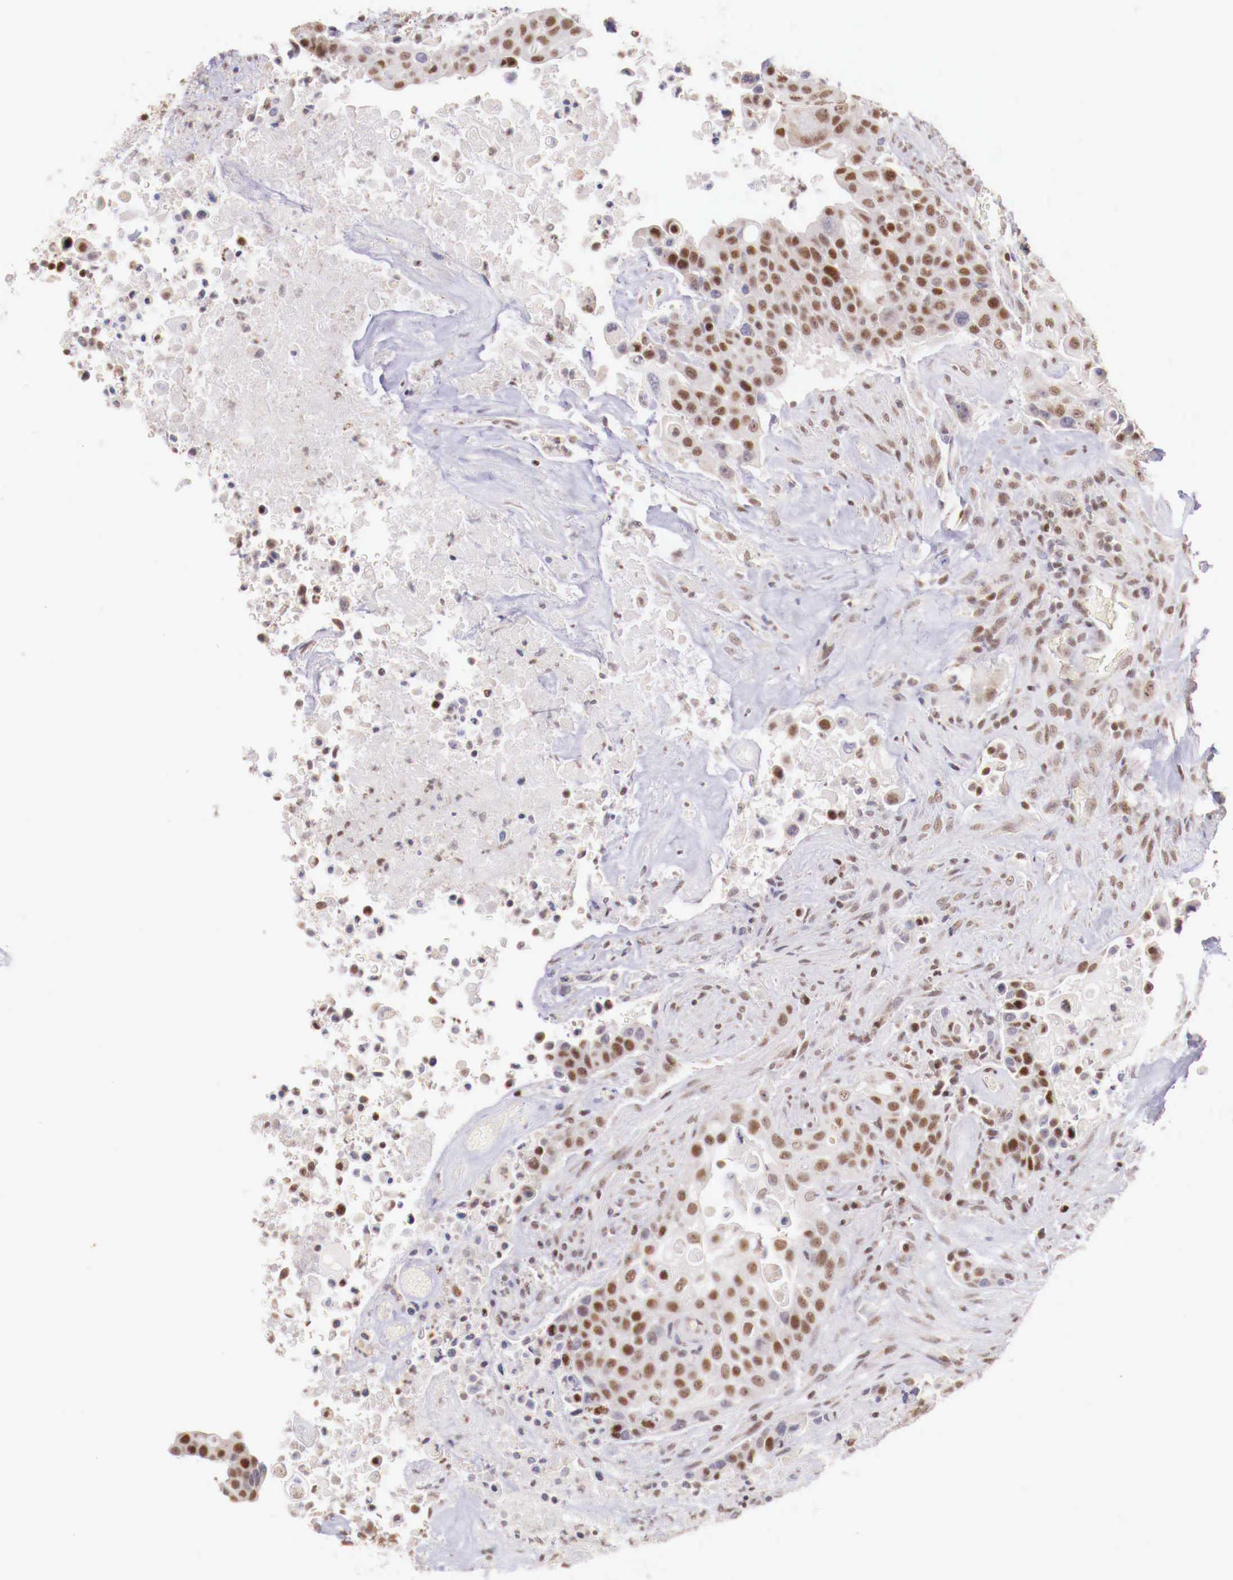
{"staining": {"intensity": "weak", "quantity": "25%-75%", "location": "nuclear"}, "tissue": "urothelial cancer", "cell_type": "Tumor cells", "image_type": "cancer", "snomed": [{"axis": "morphology", "description": "Urothelial carcinoma, High grade"}, {"axis": "topography", "description": "Urinary bladder"}], "caption": "Immunohistochemistry image of urothelial carcinoma (high-grade) stained for a protein (brown), which displays low levels of weak nuclear expression in about 25%-75% of tumor cells.", "gene": "SP1", "patient": {"sex": "male", "age": 74}}